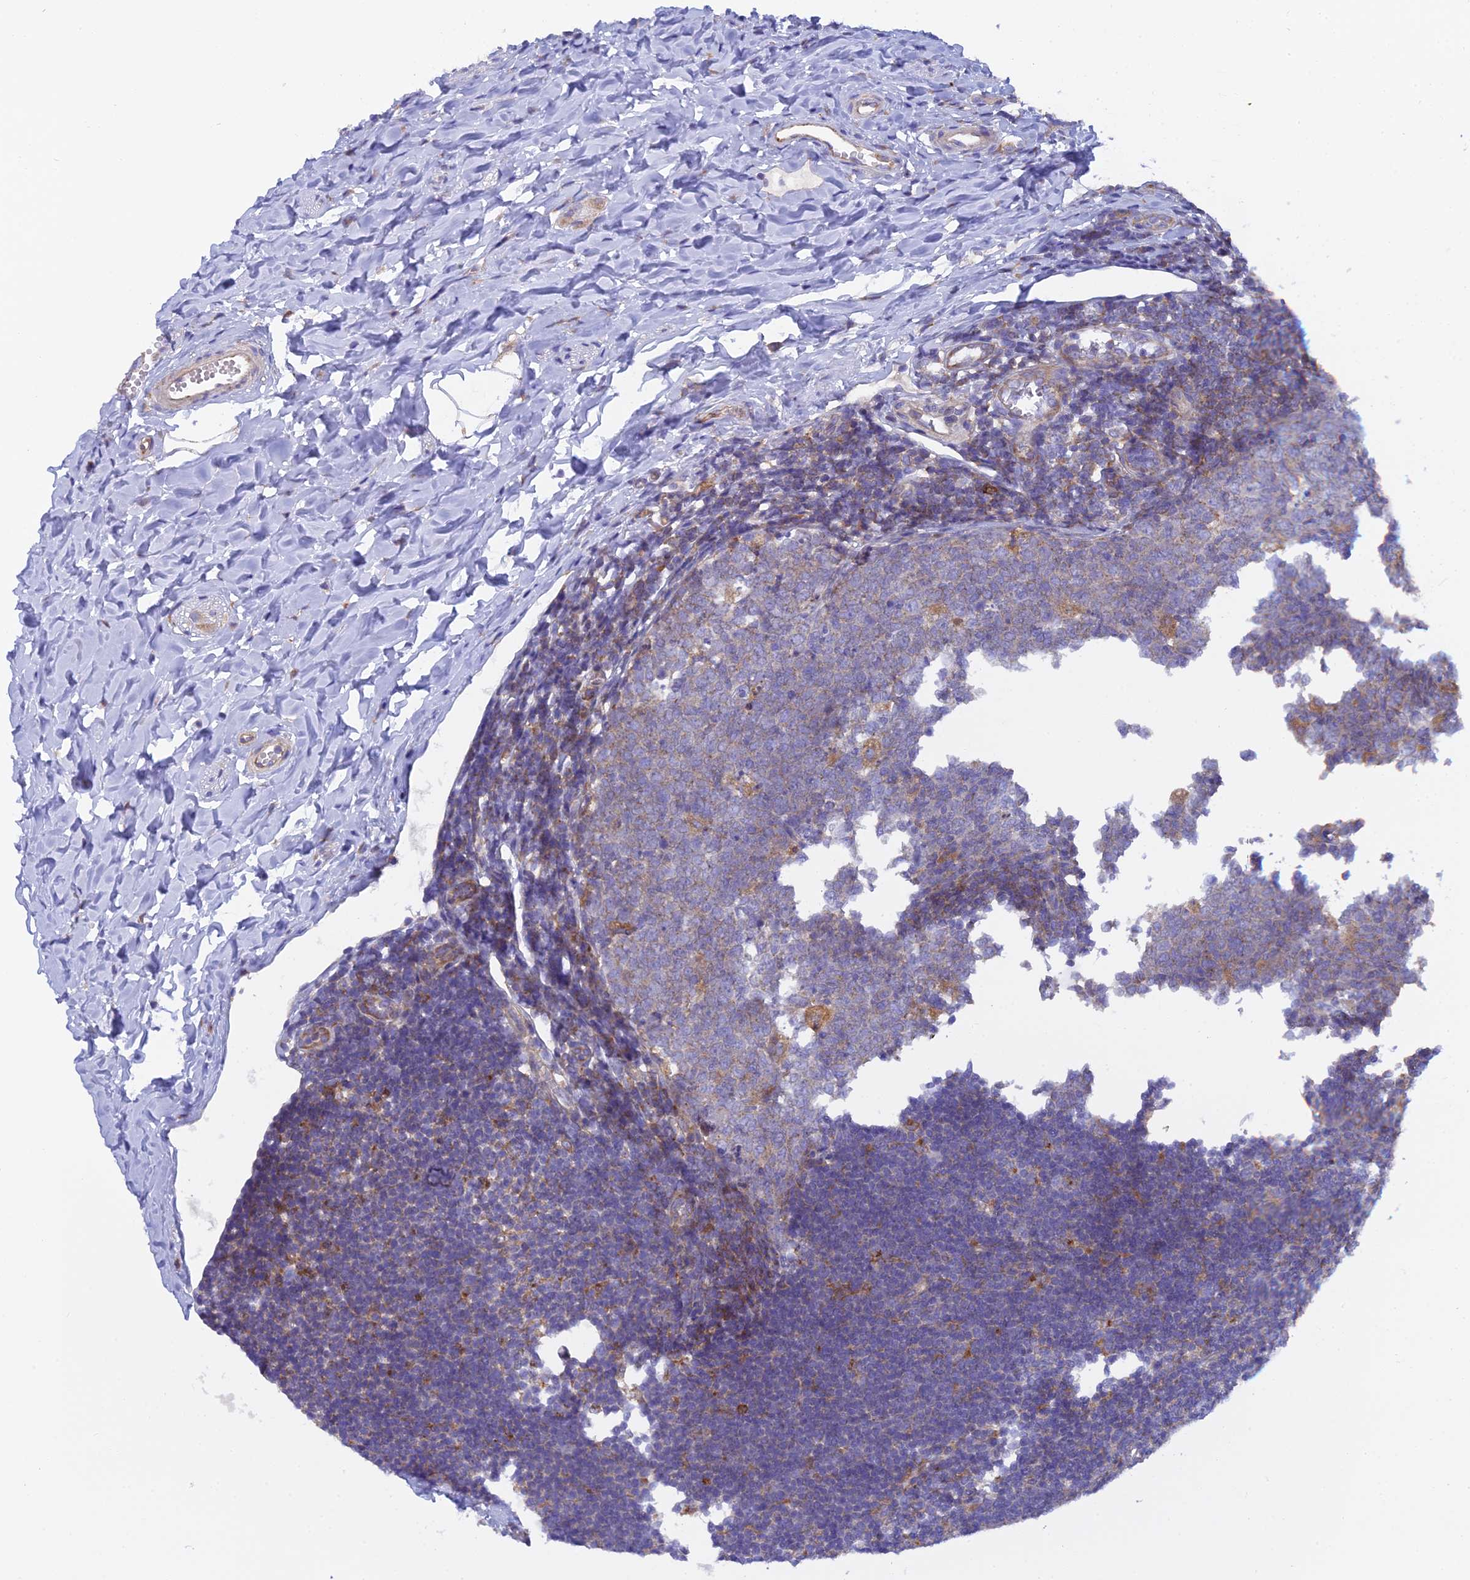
{"staining": {"intensity": "moderate", "quantity": ">75%", "location": "cytoplasmic/membranous"}, "tissue": "appendix", "cell_type": "Glandular cells", "image_type": "normal", "snomed": [{"axis": "morphology", "description": "Normal tissue, NOS"}, {"axis": "topography", "description": "Appendix"}], "caption": "Appendix stained with DAB (3,3'-diaminobenzidine) IHC displays medium levels of moderate cytoplasmic/membranous staining in about >75% of glandular cells. (Brightfield microscopy of DAB IHC at high magnification).", "gene": "CLCN7", "patient": {"sex": "male", "age": 14}}